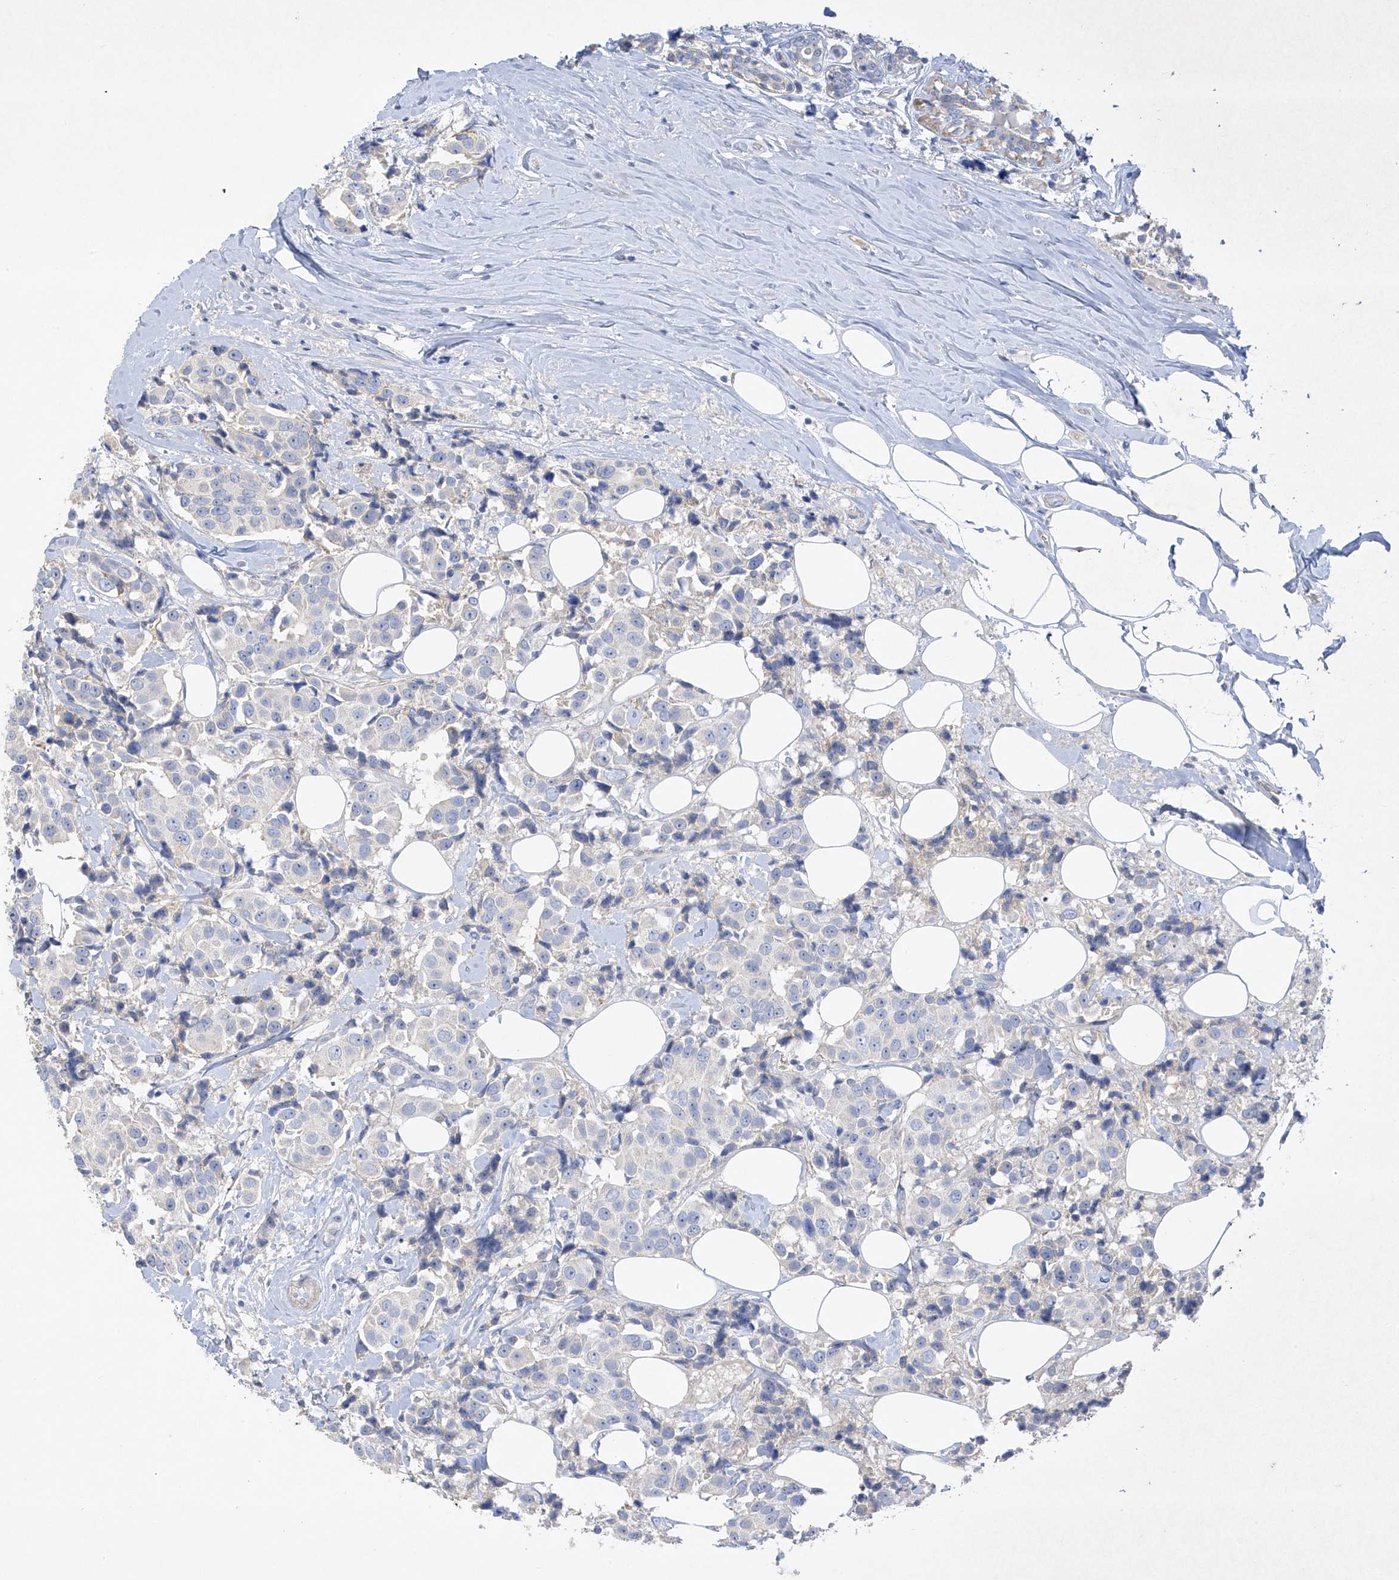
{"staining": {"intensity": "negative", "quantity": "none", "location": "none"}, "tissue": "breast cancer", "cell_type": "Tumor cells", "image_type": "cancer", "snomed": [{"axis": "morphology", "description": "Normal tissue, NOS"}, {"axis": "morphology", "description": "Duct carcinoma"}, {"axis": "topography", "description": "Breast"}], "caption": "This is an IHC micrograph of human breast cancer (invasive ductal carcinoma). There is no staining in tumor cells.", "gene": "PRSS12", "patient": {"sex": "female", "age": 39}}